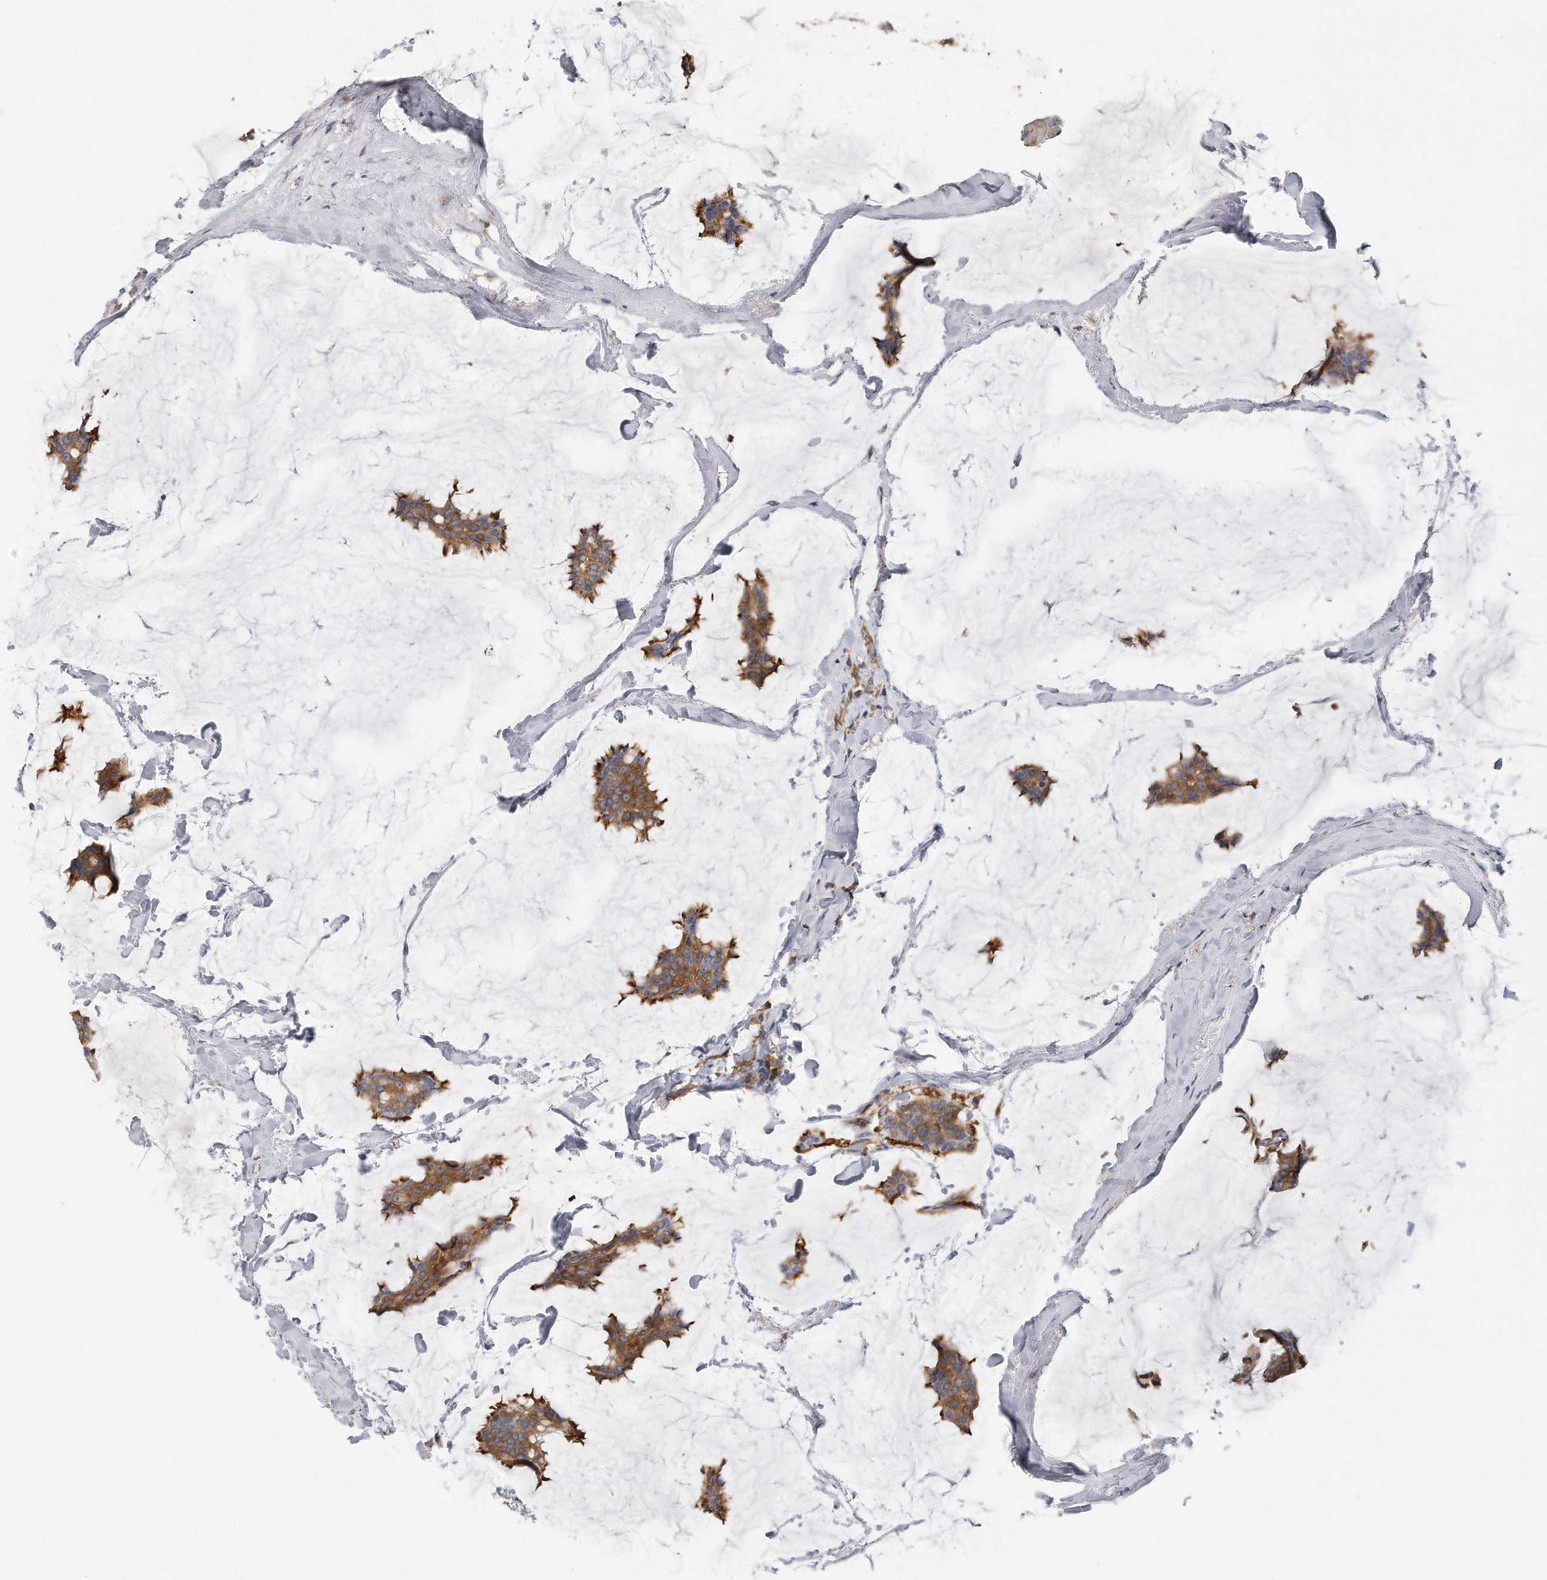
{"staining": {"intensity": "moderate", "quantity": ">75%", "location": "cytoplasmic/membranous"}, "tissue": "breast cancer", "cell_type": "Tumor cells", "image_type": "cancer", "snomed": [{"axis": "morphology", "description": "Duct carcinoma"}, {"axis": "topography", "description": "Breast"}], "caption": "The image demonstrates a brown stain indicating the presence of a protein in the cytoplasmic/membranous of tumor cells in breast cancer (intraductal carcinoma).", "gene": "EIF3I", "patient": {"sex": "female", "age": 93}}